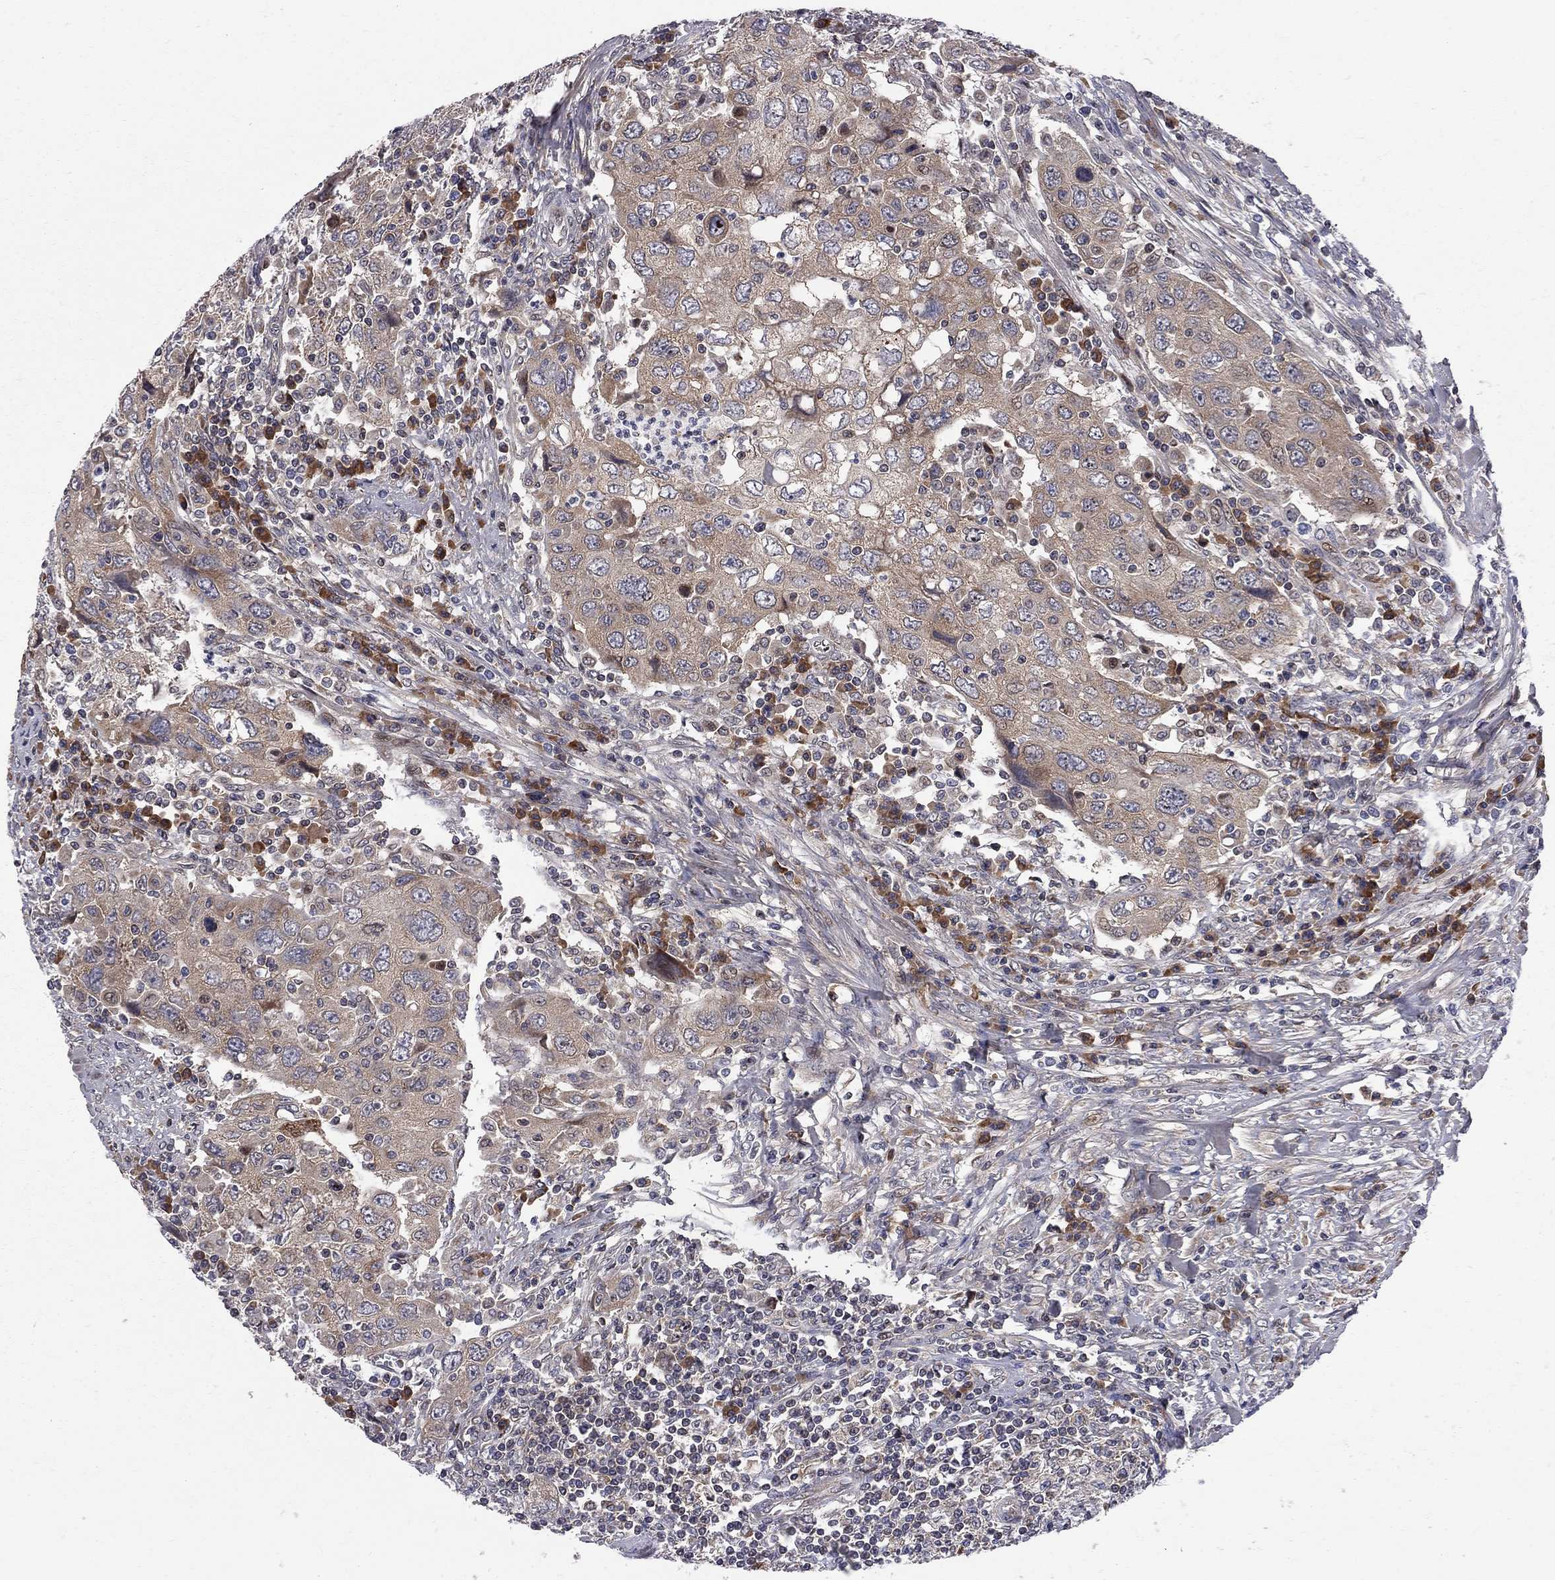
{"staining": {"intensity": "weak", "quantity": ">75%", "location": "cytoplasmic/membranous"}, "tissue": "urothelial cancer", "cell_type": "Tumor cells", "image_type": "cancer", "snomed": [{"axis": "morphology", "description": "Urothelial carcinoma, High grade"}, {"axis": "topography", "description": "Urinary bladder"}], "caption": "A brown stain highlights weak cytoplasmic/membranous positivity of a protein in human urothelial cancer tumor cells.", "gene": "CNOT11", "patient": {"sex": "male", "age": 76}}